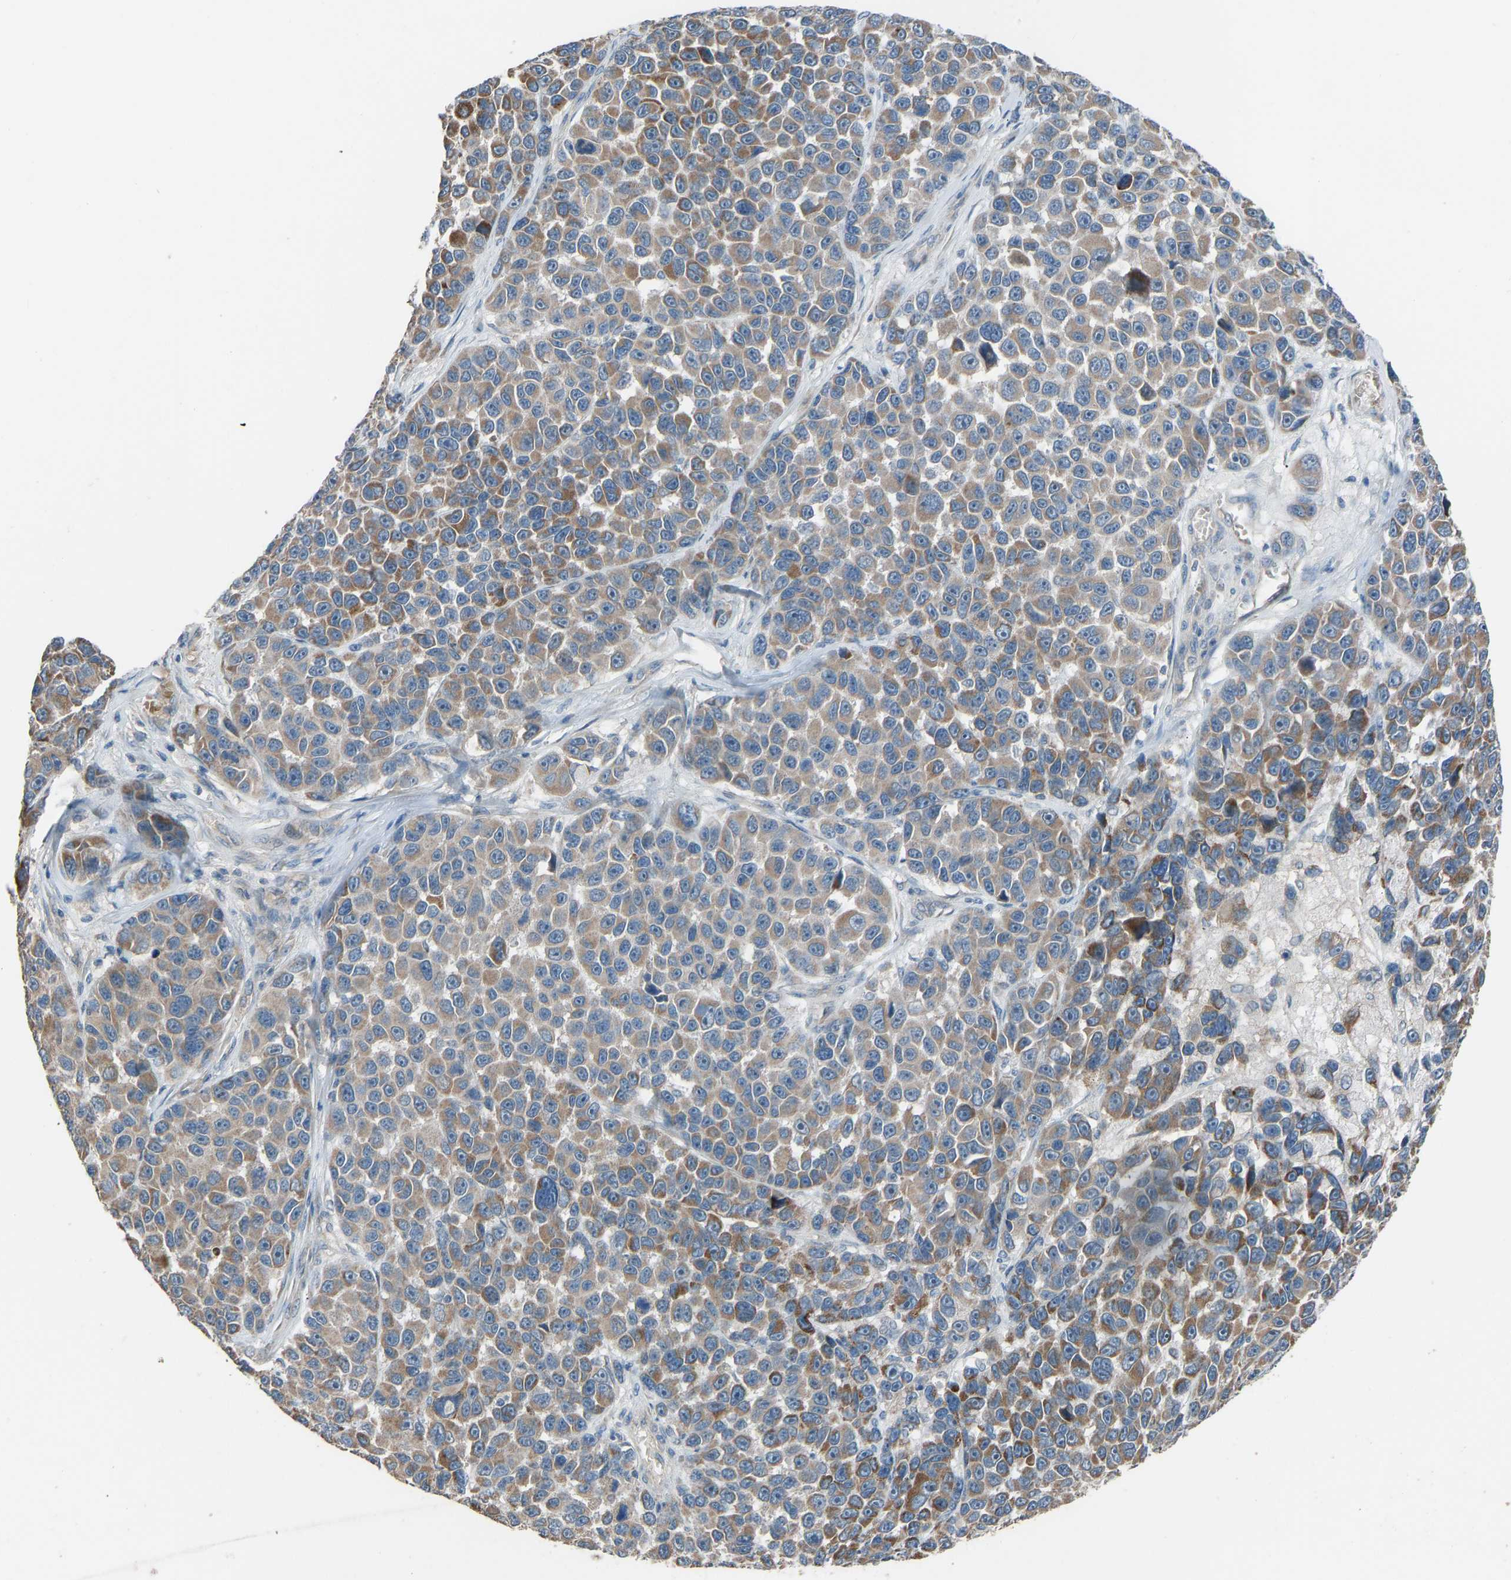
{"staining": {"intensity": "moderate", "quantity": ">75%", "location": "cytoplasmic/membranous"}, "tissue": "melanoma", "cell_type": "Tumor cells", "image_type": "cancer", "snomed": [{"axis": "morphology", "description": "Malignant melanoma, NOS"}, {"axis": "topography", "description": "Skin"}], "caption": "This micrograph displays IHC staining of human melanoma, with medium moderate cytoplasmic/membranous staining in approximately >75% of tumor cells.", "gene": "TGFBR3", "patient": {"sex": "male", "age": 53}}